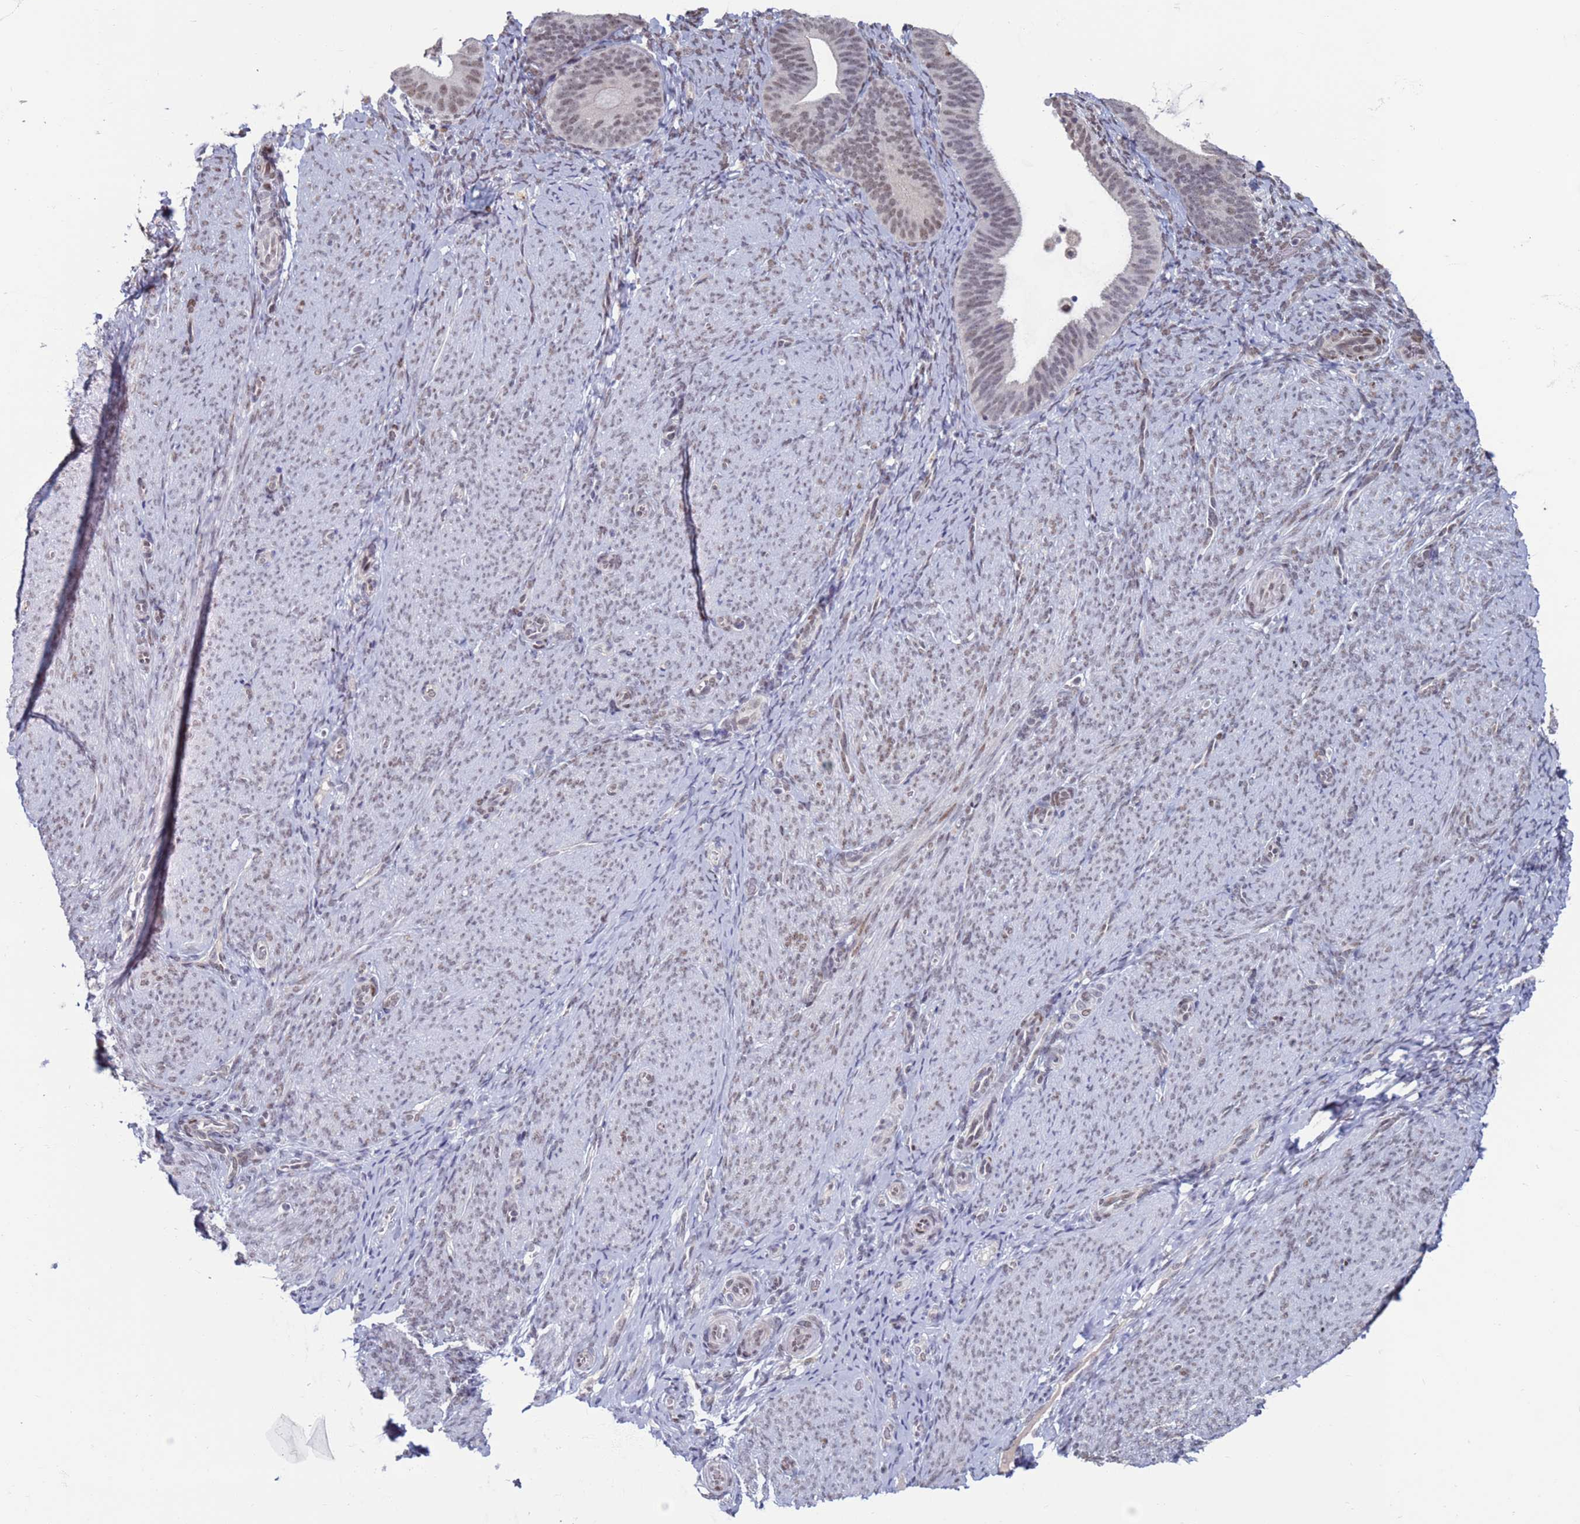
{"staining": {"intensity": "weak", "quantity": "25%-75%", "location": "nuclear"}, "tissue": "endometrium", "cell_type": "Cells in endometrial stroma", "image_type": "normal", "snomed": [{"axis": "morphology", "description": "Normal tissue, NOS"}, {"axis": "topography", "description": "Endometrium"}], "caption": "Human endometrium stained for a protein (brown) demonstrates weak nuclear positive staining in approximately 25%-75% of cells in endometrial stroma.", "gene": "SAE1", "patient": {"sex": "female", "age": 65}}